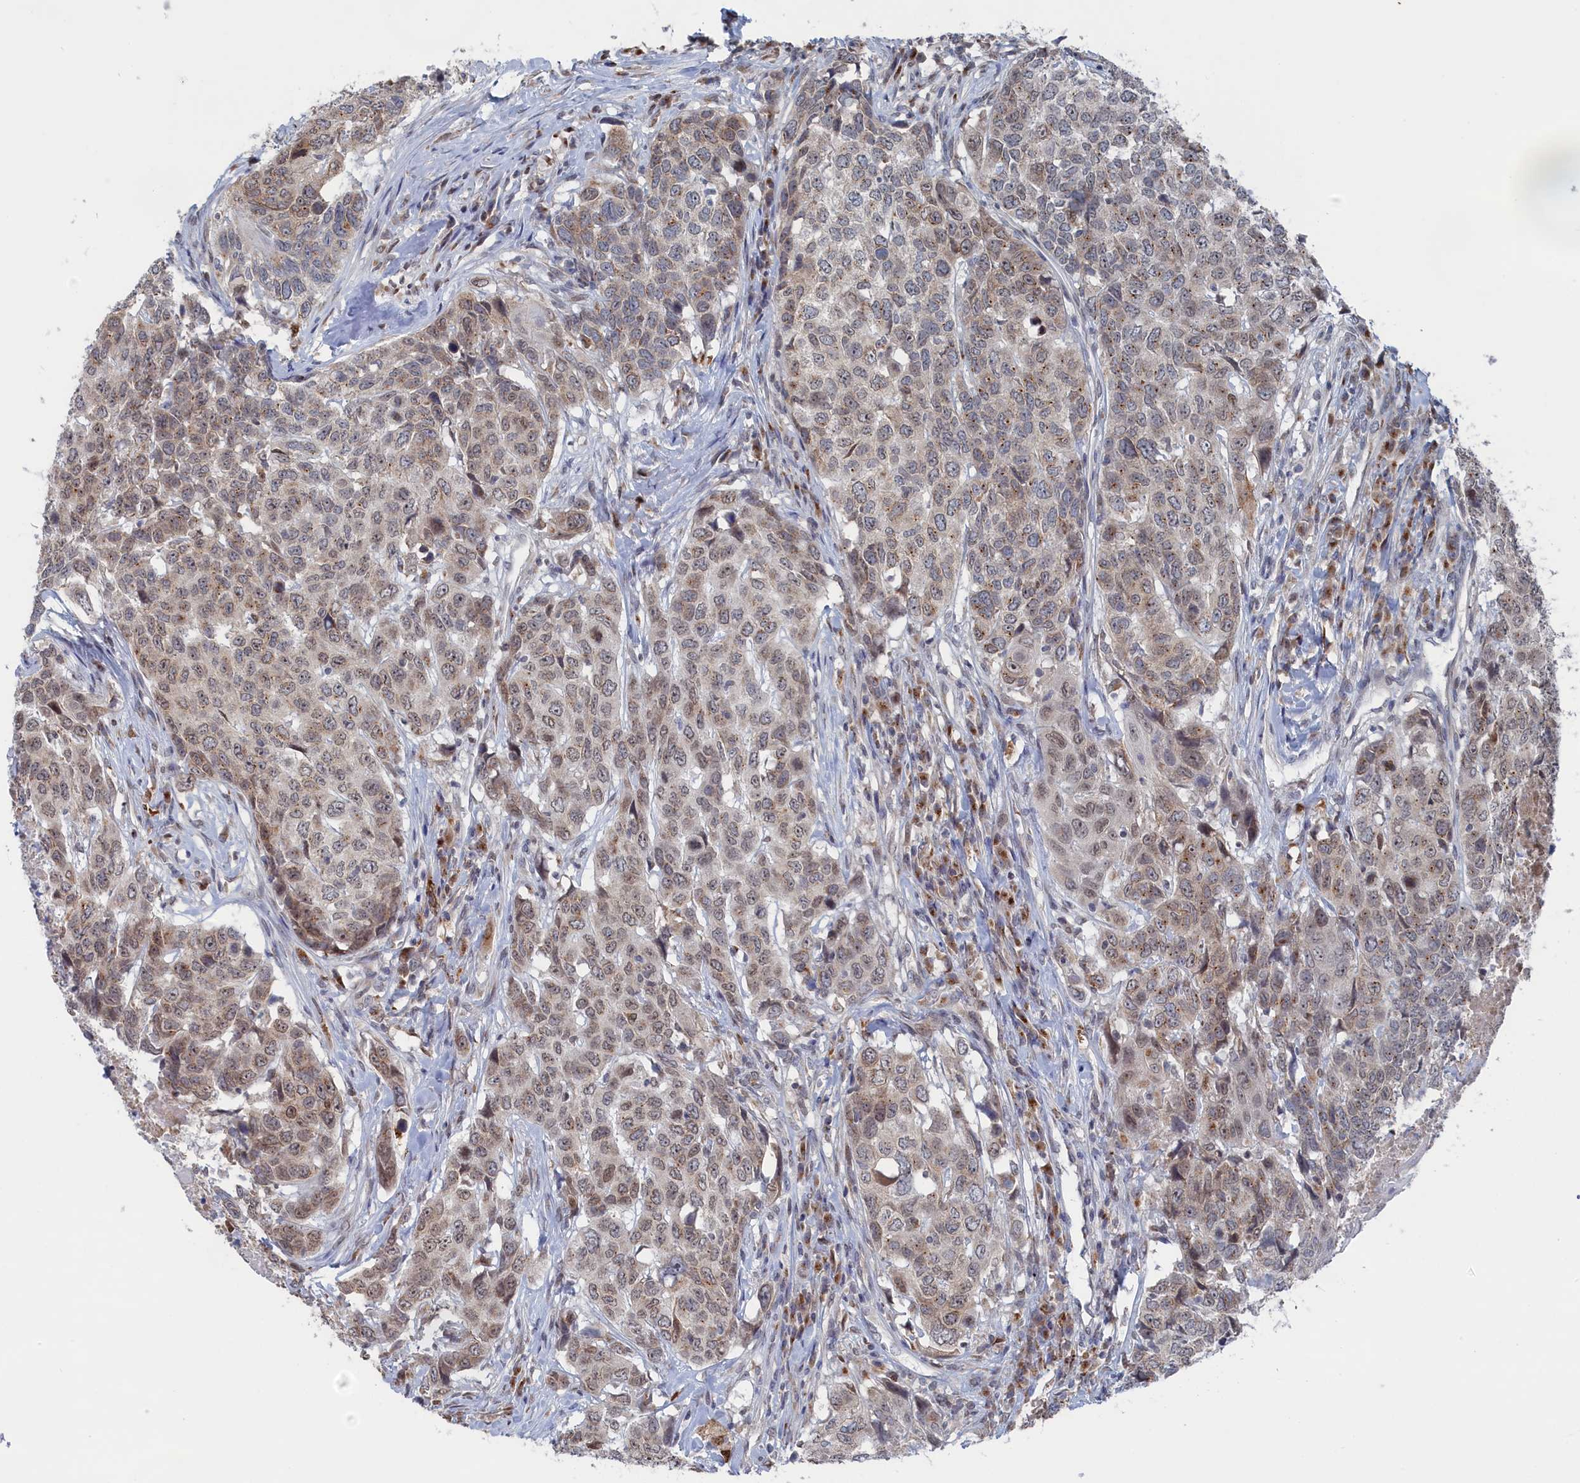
{"staining": {"intensity": "weak", "quantity": "25%-75%", "location": "cytoplasmic/membranous"}, "tissue": "head and neck cancer", "cell_type": "Tumor cells", "image_type": "cancer", "snomed": [{"axis": "morphology", "description": "Squamous cell carcinoma, NOS"}, {"axis": "topography", "description": "Head-Neck"}], "caption": "Head and neck cancer (squamous cell carcinoma) stained with immunohistochemistry (IHC) demonstrates weak cytoplasmic/membranous expression in about 25%-75% of tumor cells.", "gene": "IRX1", "patient": {"sex": "male", "age": 66}}